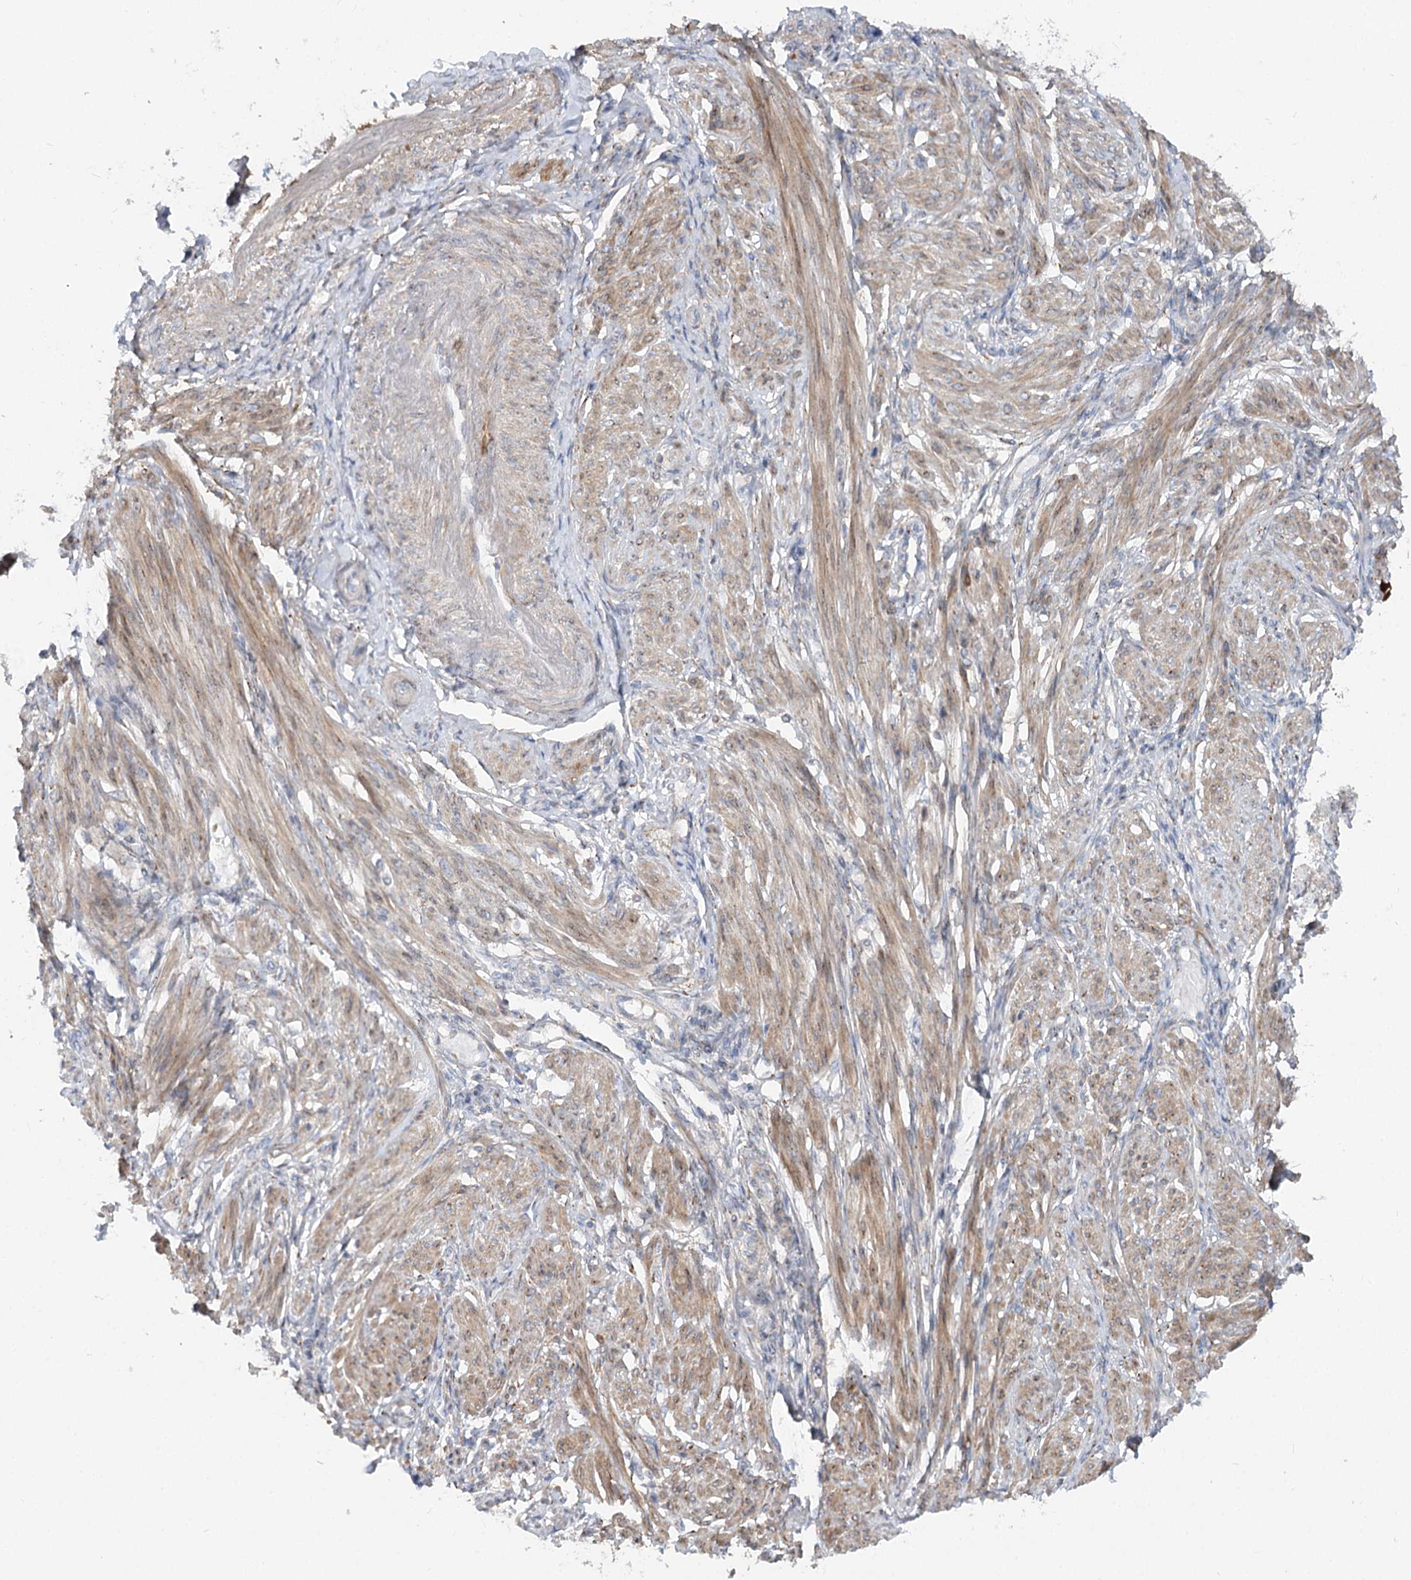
{"staining": {"intensity": "moderate", "quantity": ">75%", "location": "cytoplasmic/membranous"}, "tissue": "smooth muscle", "cell_type": "Smooth muscle cells", "image_type": "normal", "snomed": [{"axis": "morphology", "description": "Normal tissue, NOS"}, {"axis": "topography", "description": "Smooth muscle"}], "caption": "Immunohistochemistry (IHC) image of normal human smooth muscle stained for a protein (brown), which exhibits medium levels of moderate cytoplasmic/membranous staining in approximately >75% of smooth muscle cells.", "gene": "FGF19", "patient": {"sex": "female", "age": 39}}